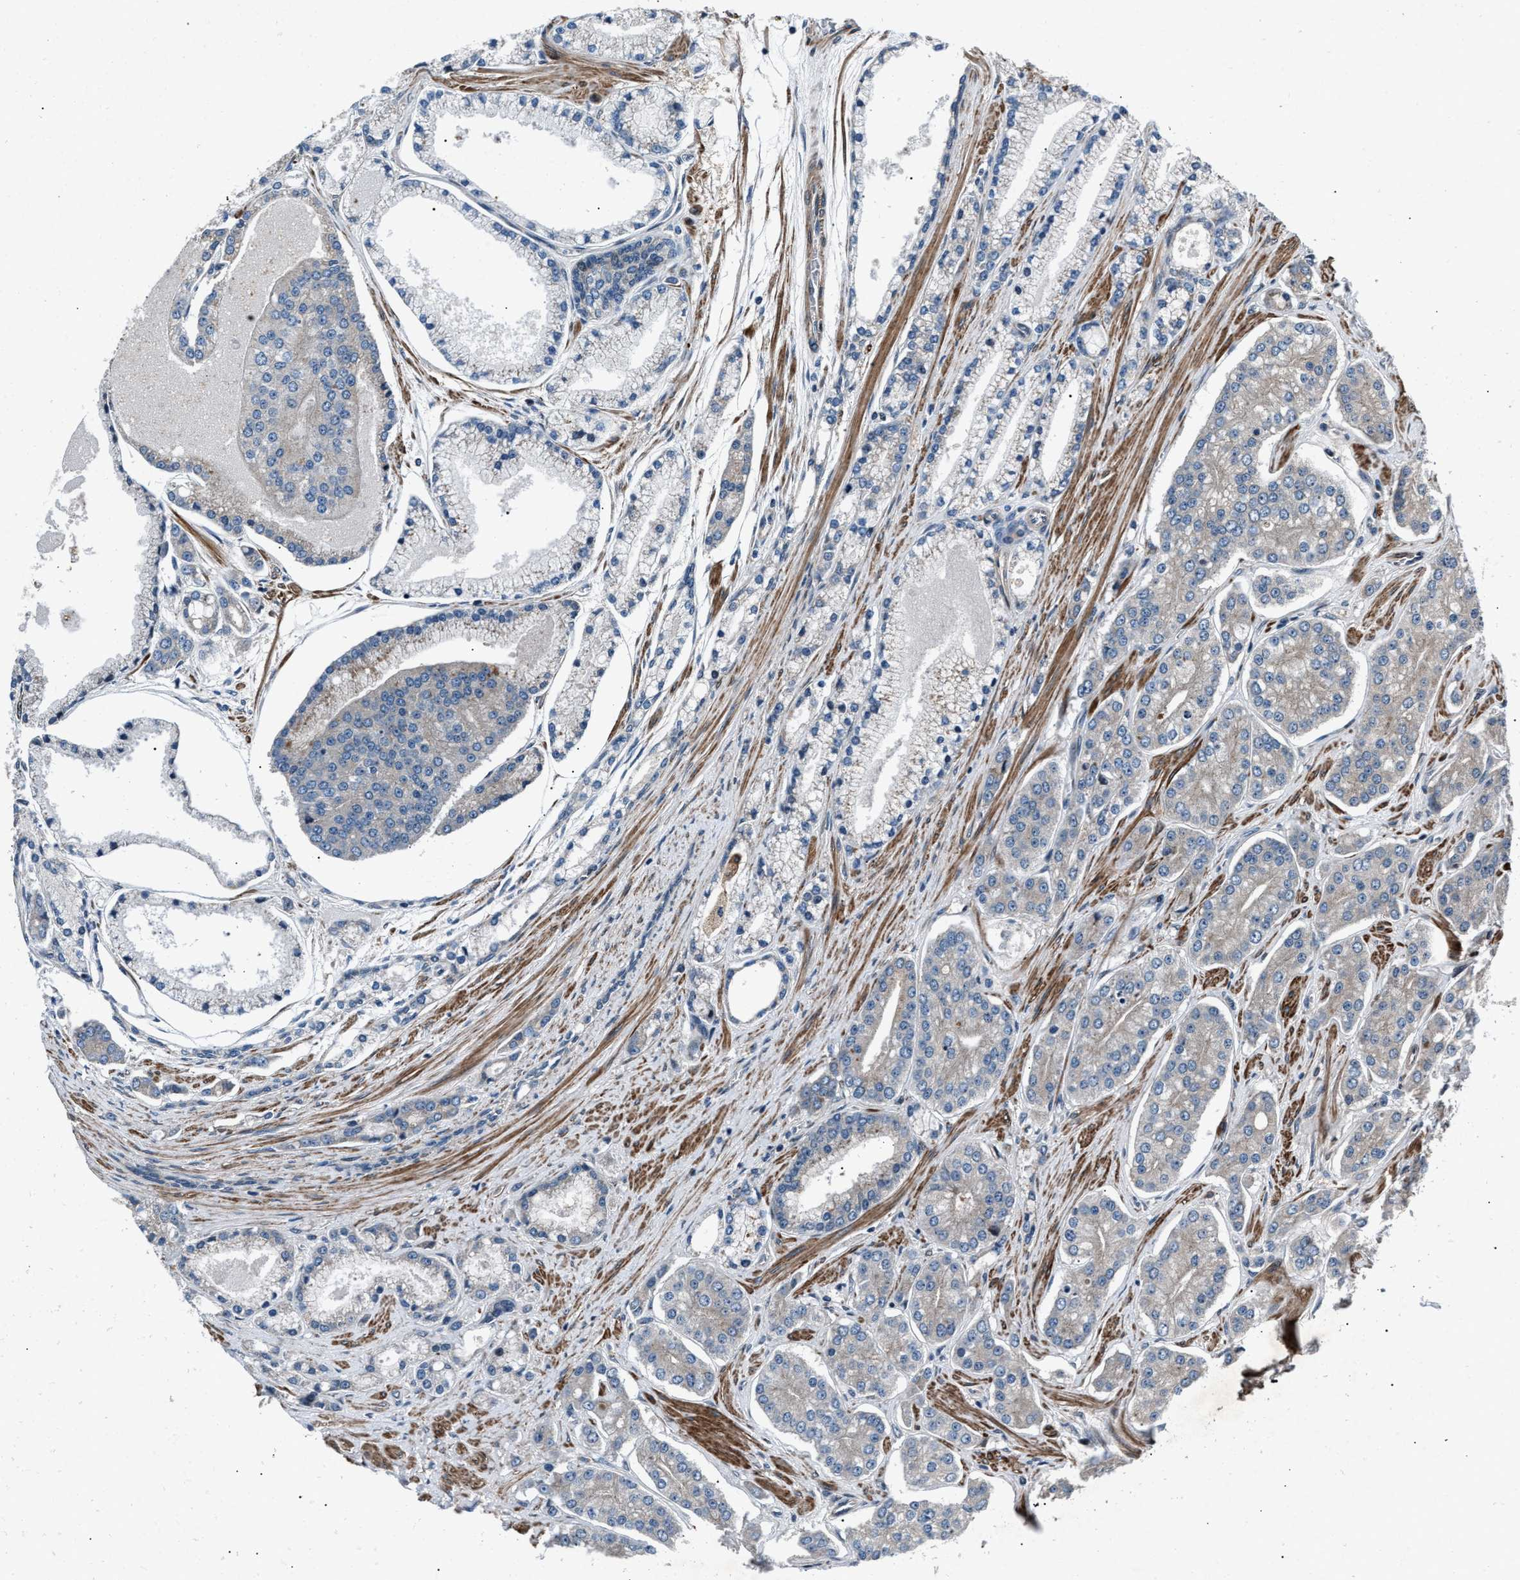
{"staining": {"intensity": "negative", "quantity": "none", "location": "none"}, "tissue": "prostate cancer", "cell_type": "Tumor cells", "image_type": "cancer", "snomed": [{"axis": "morphology", "description": "Adenocarcinoma, High grade"}, {"axis": "topography", "description": "Prostate"}], "caption": "High magnification brightfield microscopy of prostate cancer (adenocarcinoma (high-grade)) stained with DAB (brown) and counterstained with hematoxylin (blue): tumor cells show no significant expression.", "gene": "DYNC2I1", "patient": {"sex": "male", "age": 71}}